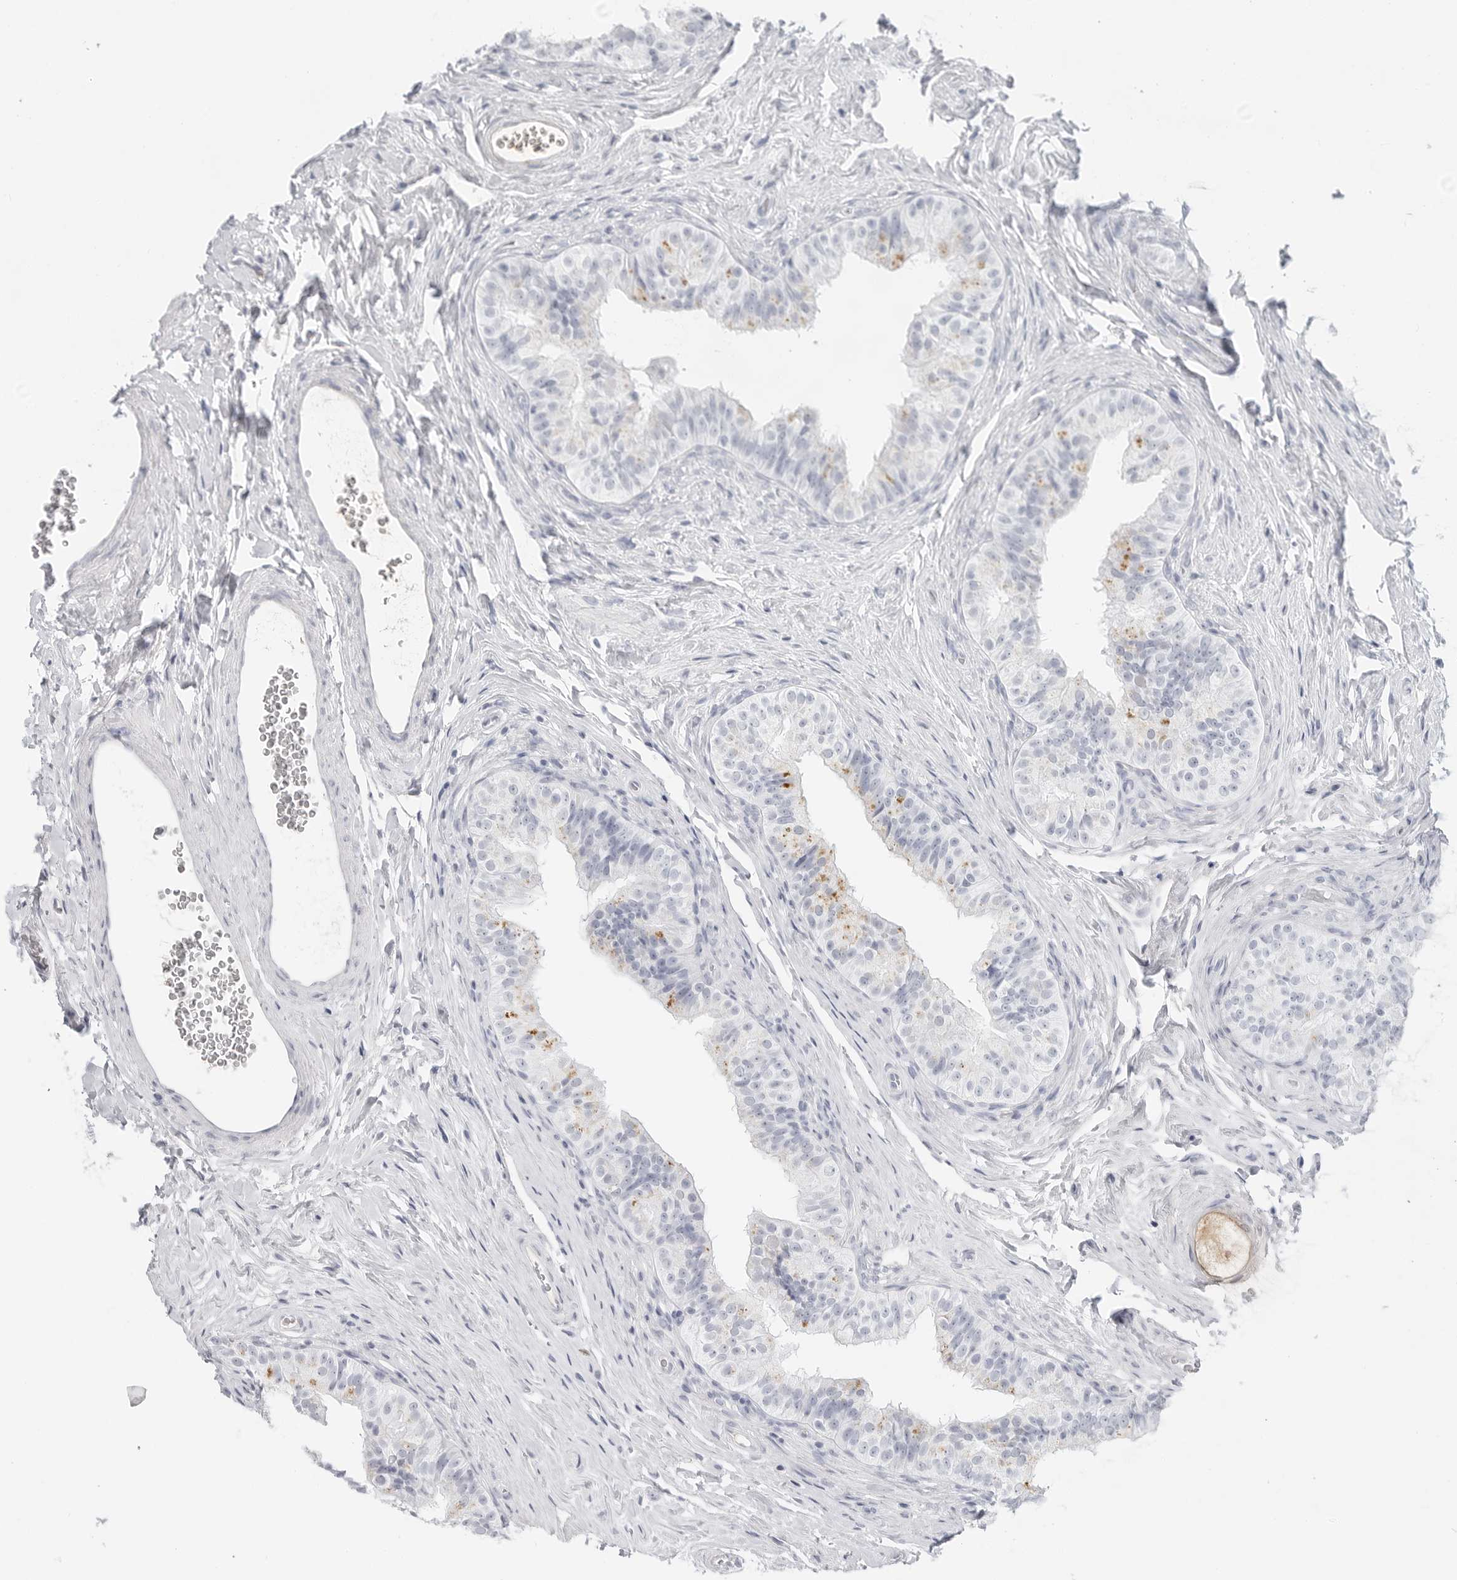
{"staining": {"intensity": "strong", "quantity": "<25%", "location": "cytoplasmic/membranous"}, "tissue": "epididymis", "cell_type": "Glandular cells", "image_type": "normal", "snomed": [{"axis": "morphology", "description": "Normal tissue, NOS"}, {"axis": "topography", "description": "Epididymis"}], "caption": "Approximately <25% of glandular cells in unremarkable epididymis show strong cytoplasmic/membranous protein positivity as visualized by brown immunohistochemical staining.", "gene": "AMPD1", "patient": {"sex": "male", "age": 49}}